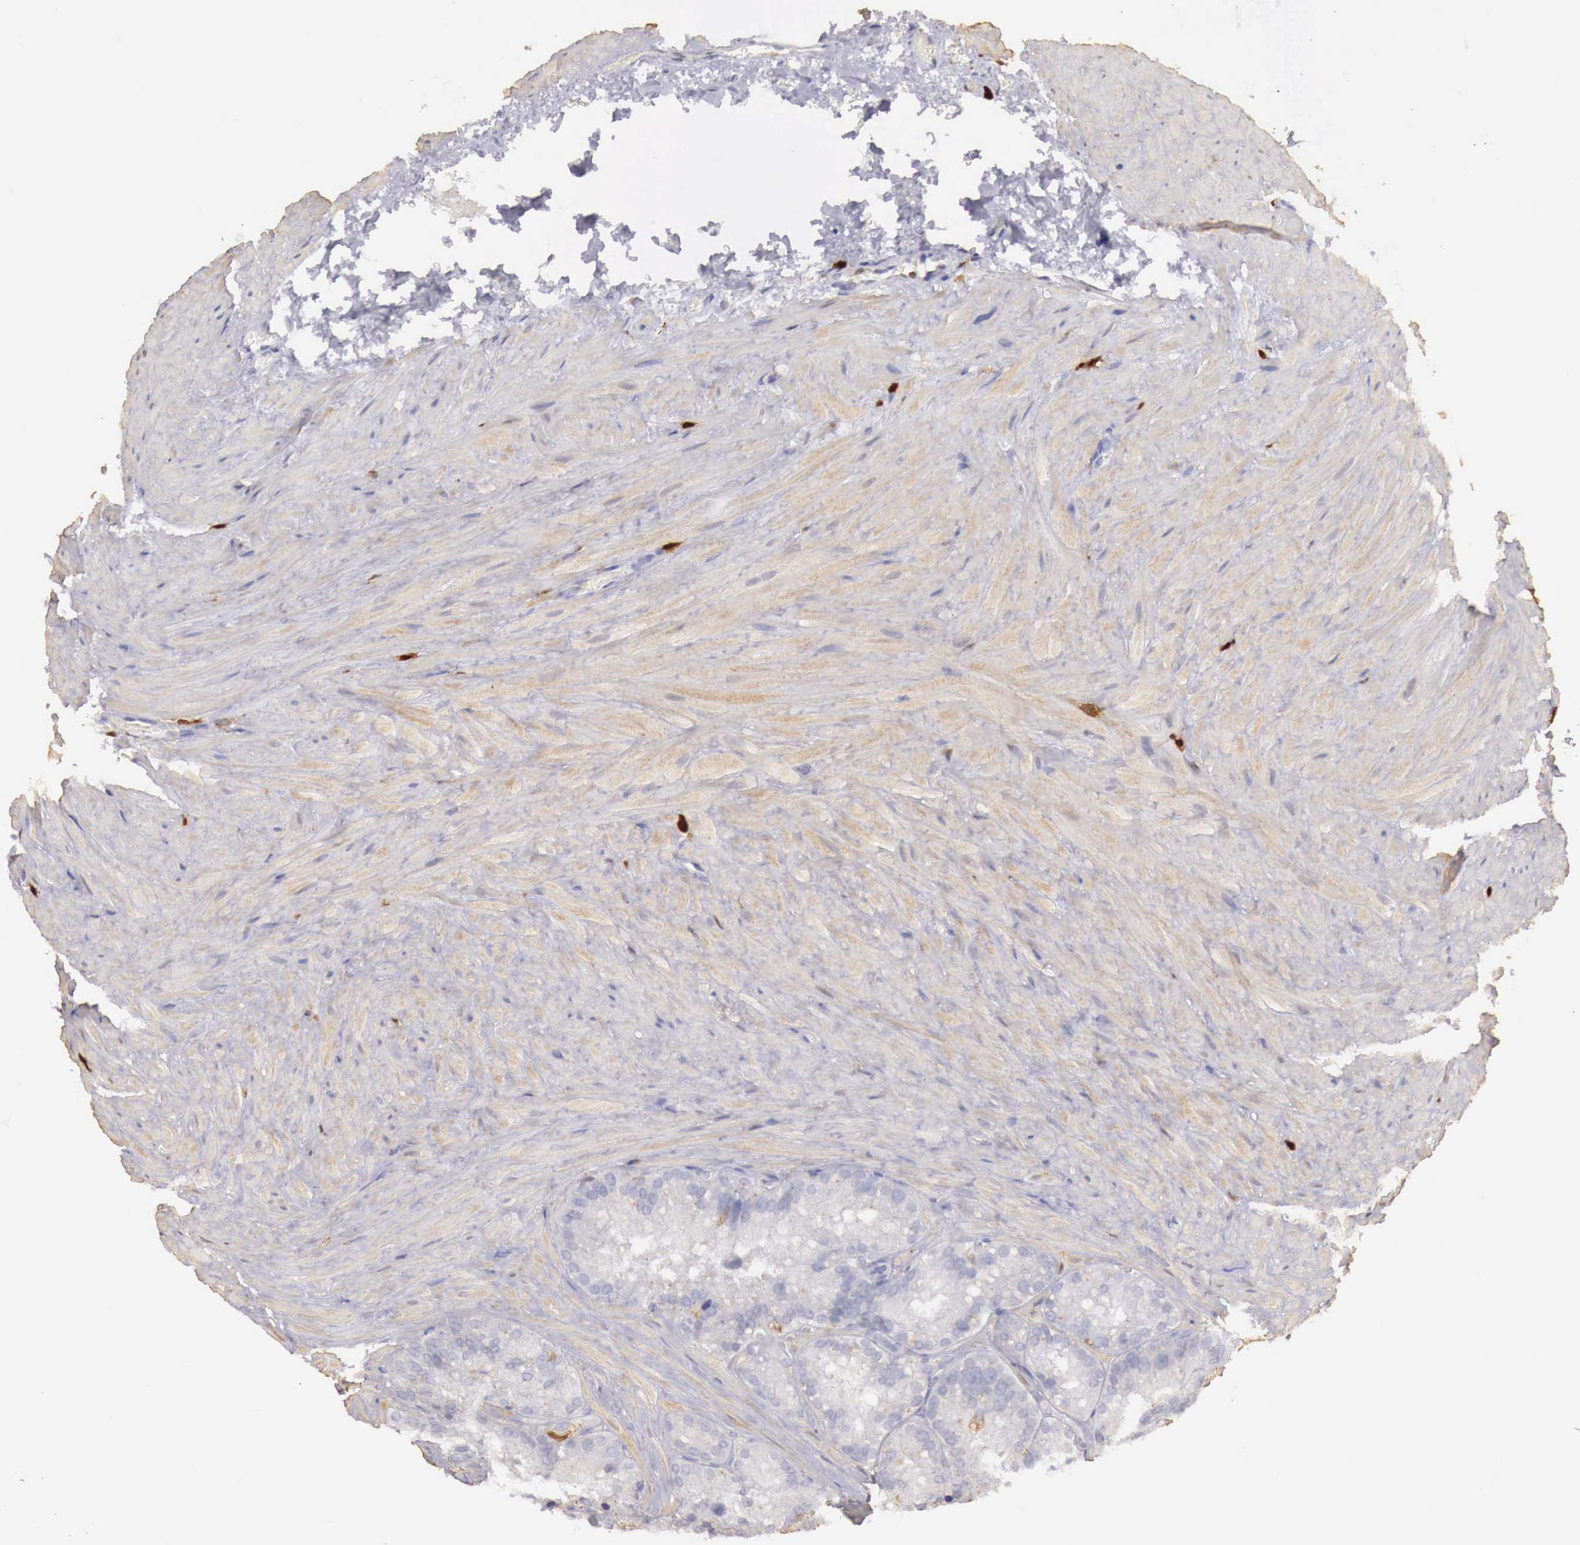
{"staining": {"intensity": "negative", "quantity": "none", "location": "none"}, "tissue": "seminal vesicle", "cell_type": "Glandular cells", "image_type": "normal", "snomed": [{"axis": "morphology", "description": "Normal tissue, NOS"}, {"axis": "topography", "description": "Seminal veicle"}], "caption": "Immunohistochemistry image of benign human seminal vesicle stained for a protein (brown), which demonstrates no expression in glandular cells.", "gene": "RENBP", "patient": {"sex": "male", "age": 69}}